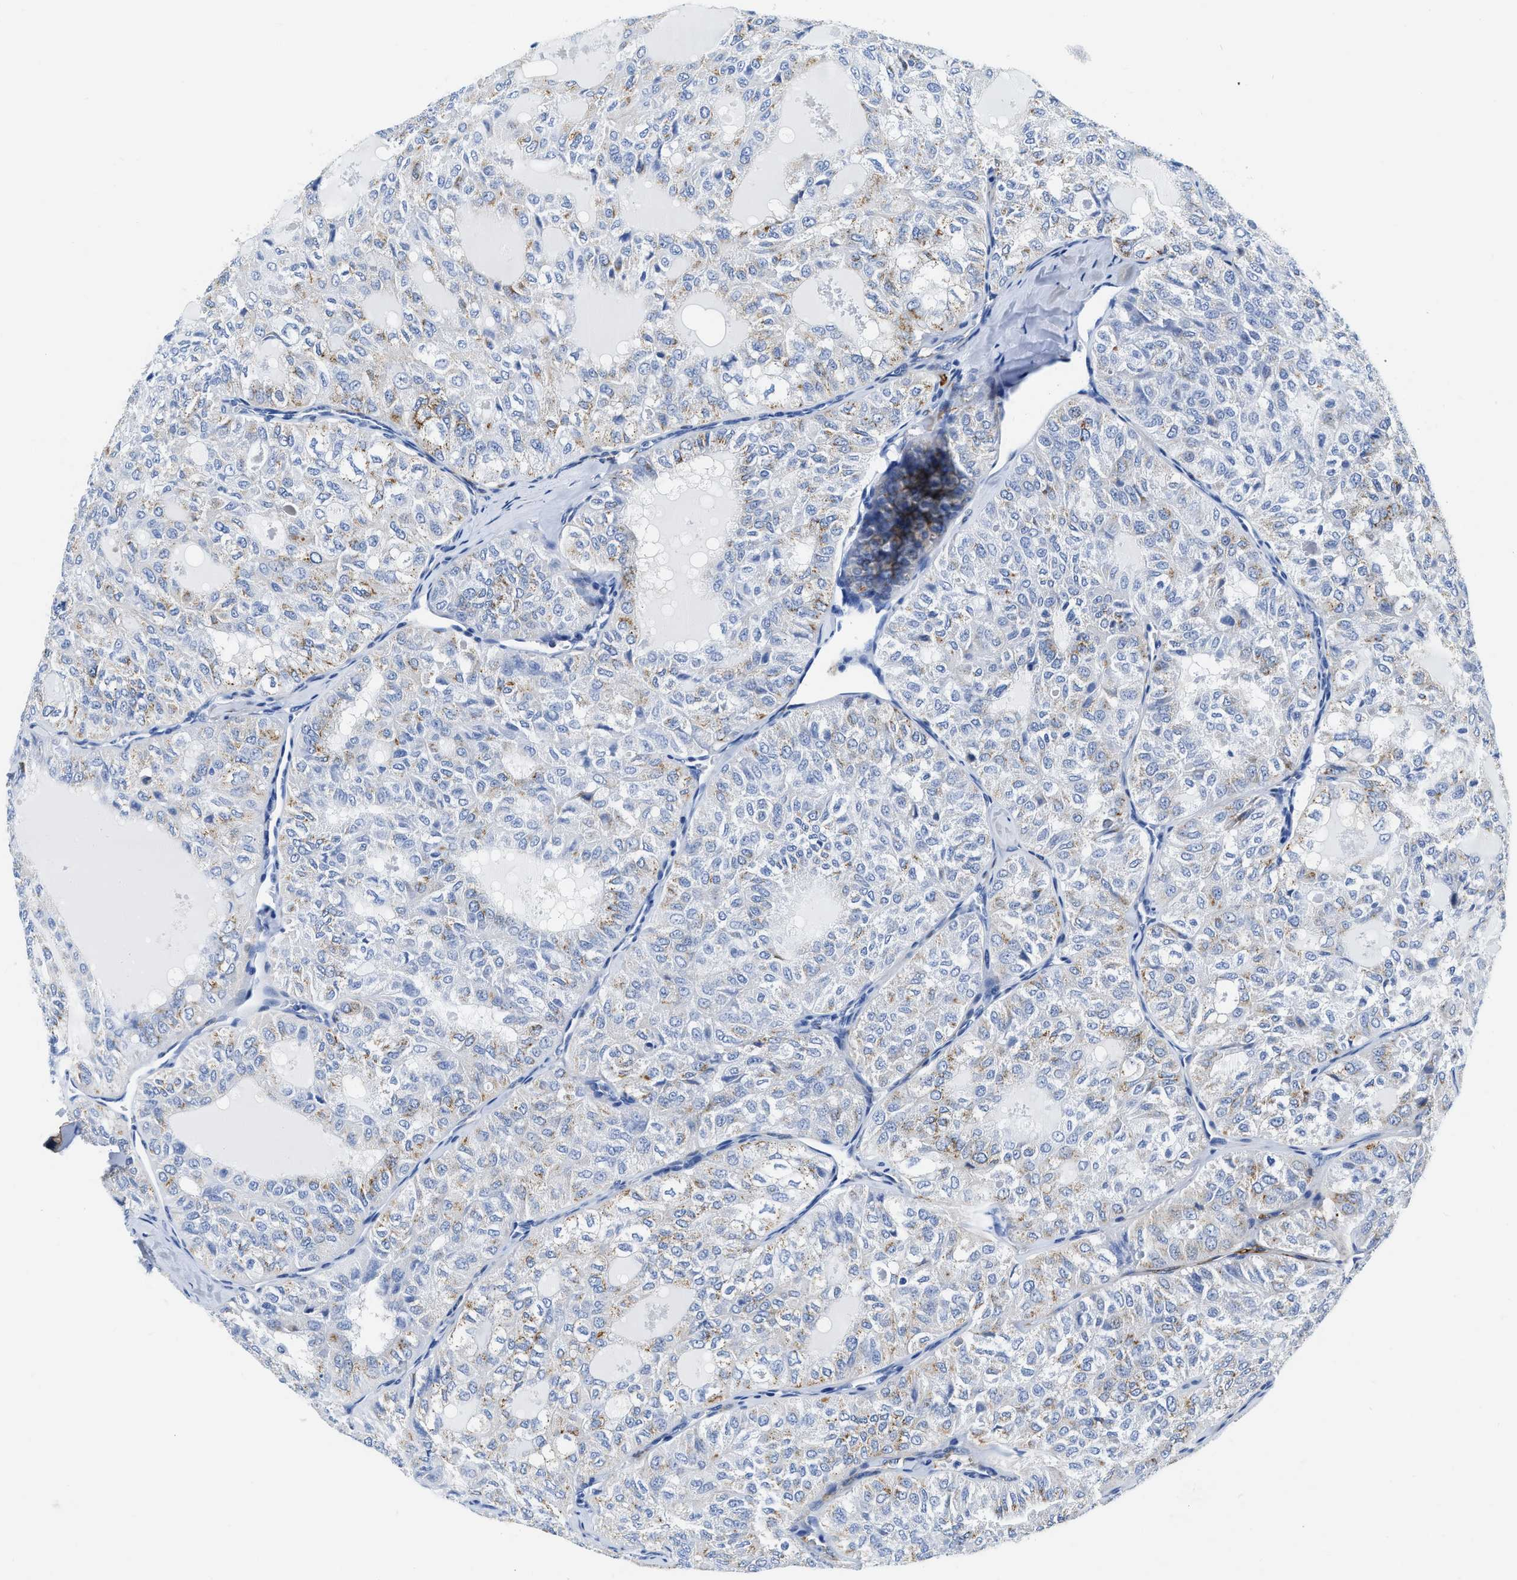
{"staining": {"intensity": "weak", "quantity": "25%-75%", "location": "cytoplasmic/membranous"}, "tissue": "thyroid cancer", "cell_type": "Tumor cells", "image_type": "cancer", "snomed": [{"axis": "morphology", "description": "Follicular adenoma carcinoma, NOS"}, {"axis": "topography", "description": "Thyroid gland"}], "caption": "Protein analysis of follicular adenoma carcinoma (thyroid) tissue demonstrates weak cytoplasmic/membranous expression in approximately 25%-75% of tumor cells.", "gene": "TVP23B", "patient": {"sex": "male", "age": 75}}